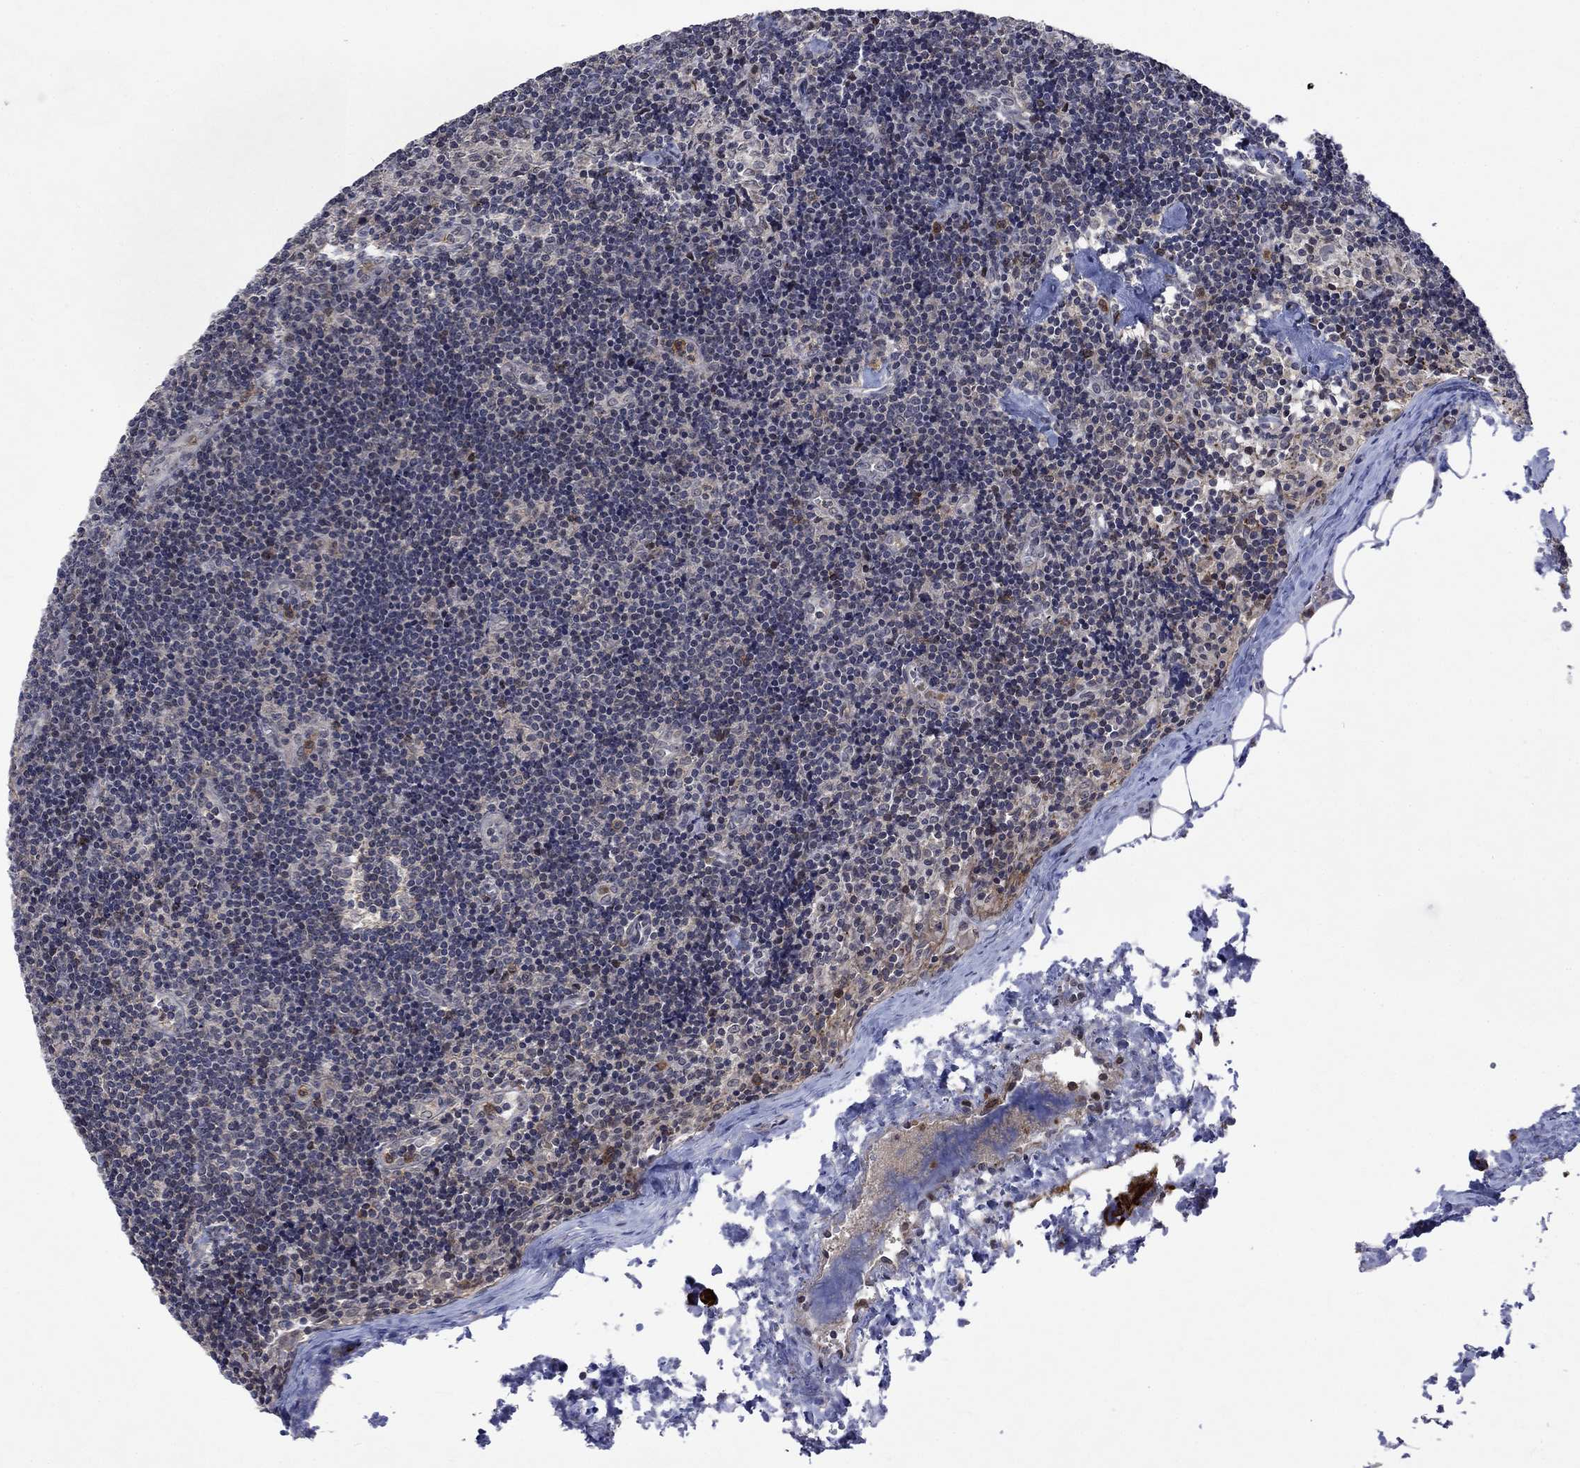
{"staining": {"intensity": "negative", "quantity": "none", "location": "none"}, "tissue": "lymph node", "cell_type": "Germinal center cells", "image_type": "normal", "snomed": [{"axis": "morphology", "description": "Normal tissue, NOS"}, {"axis": "topography", "description": "Lymph node"}], "caption": "Lymph node was stained to show a protein in brown. There is no significant expression in germinal center cells. (DAB (3,3'-diaminobenzidine) IHC, high magnification).", "gene": "PPP1R9A", "patient": {"sex": "female", "age": 51}}